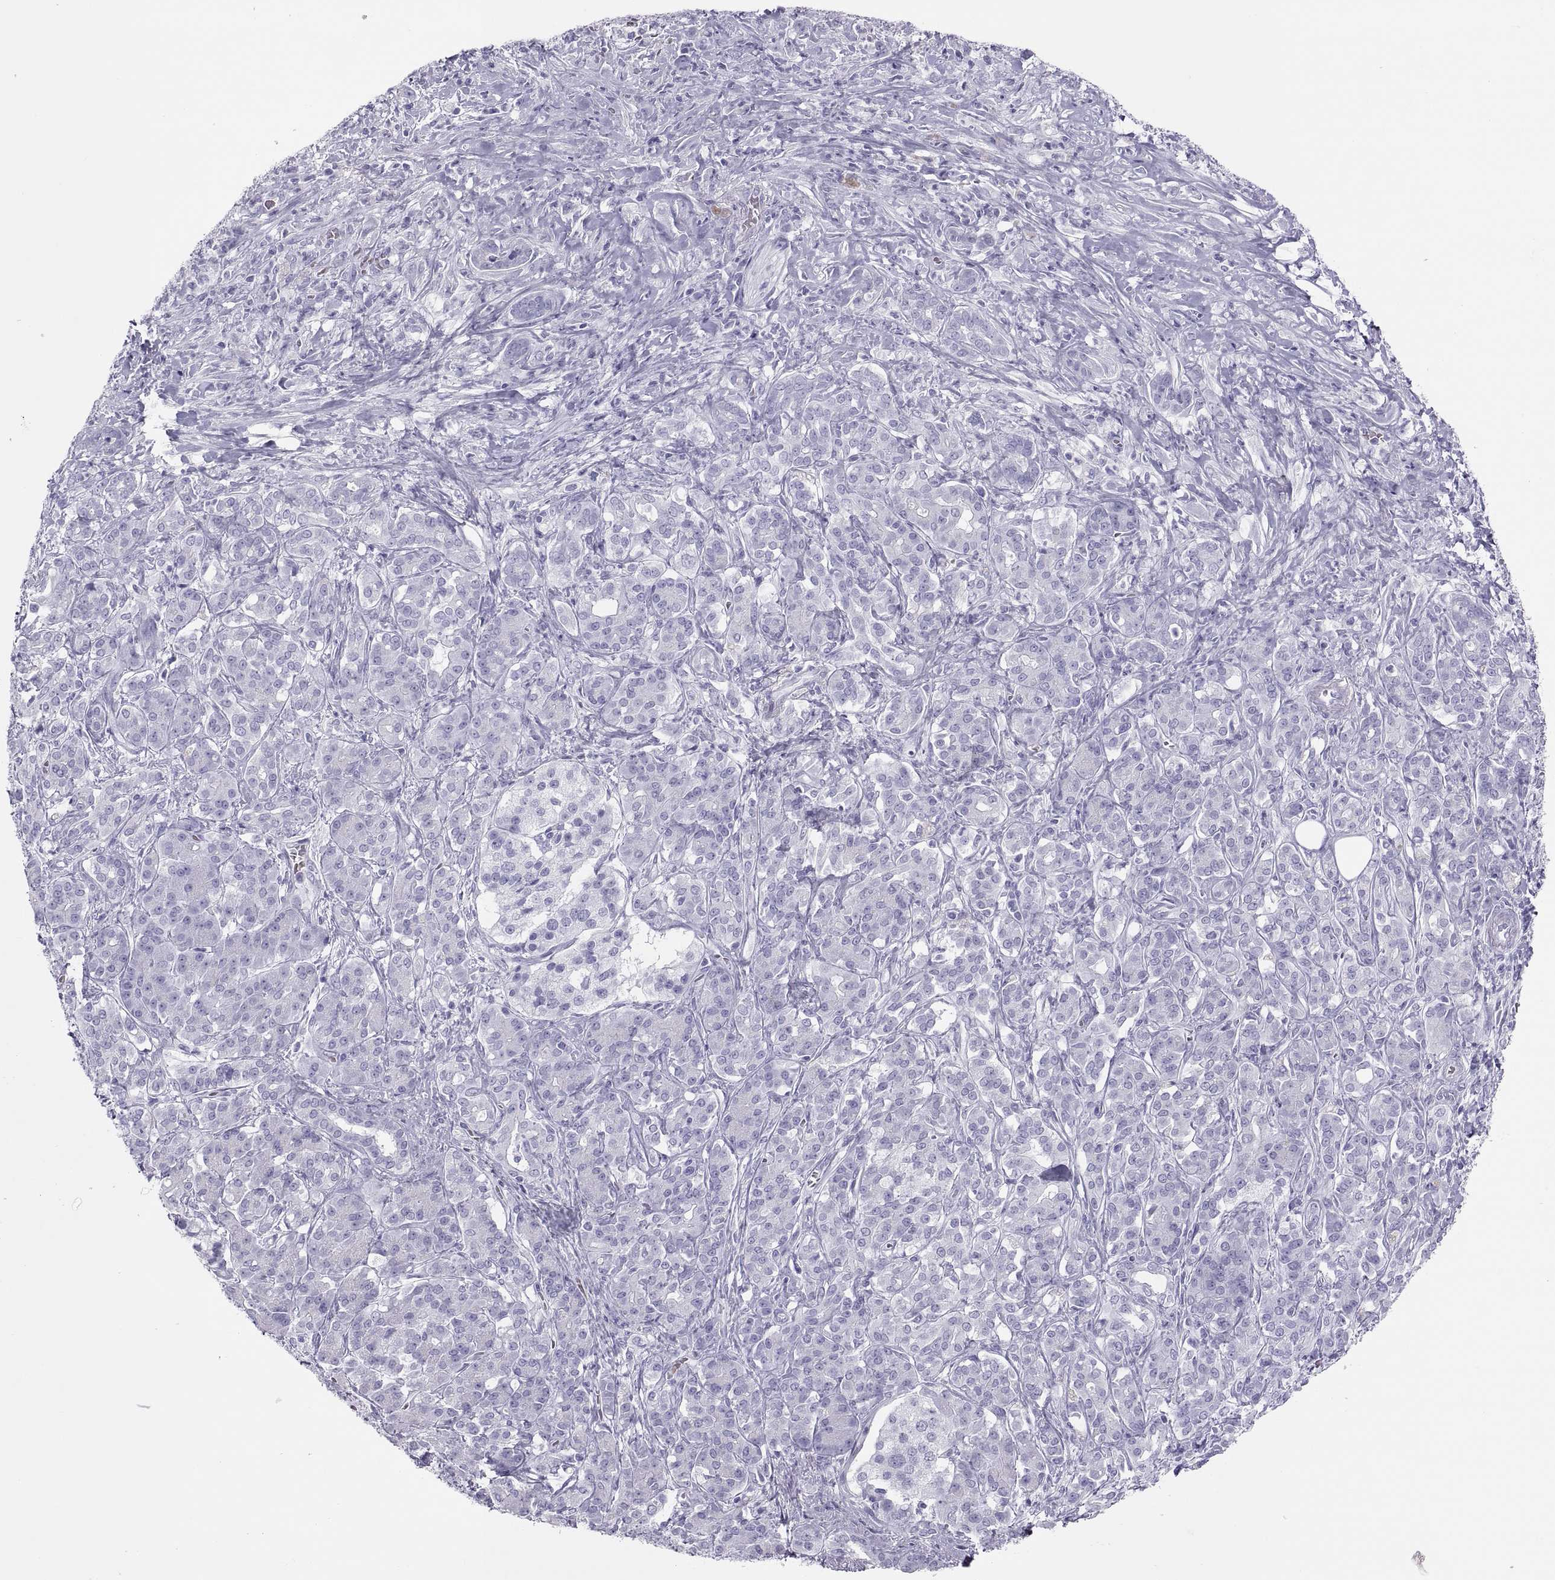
{"staining": {"intensity": "negative", "quantity": "none", "location": "none"}, "tissue": "pancreatic cancer", "cell_type": "Tumor cells", "image_type": "cancer", "snomed": [{"axis": "morphology", "description": "Normal tissue, NOS"}, {"axis": "morphology", "description": "Inflammation, NOS"}, {"axis": "morphology", "description": "Adenocarcinoma, NOS"}, {"axis": "topography", "description": "Pancreas"}], "caption": "Protein analysis of adenocarcinoma (pancreatic) displays no significant positivity in tumor cells. The staining was performed using DAB to visualize the protein expression in brown, while the nuclei were stained in blue with hematoxylin (Magnification: 20x).", "gene": "SEMG1", "patient": {"sex": "male", "age": 57}}